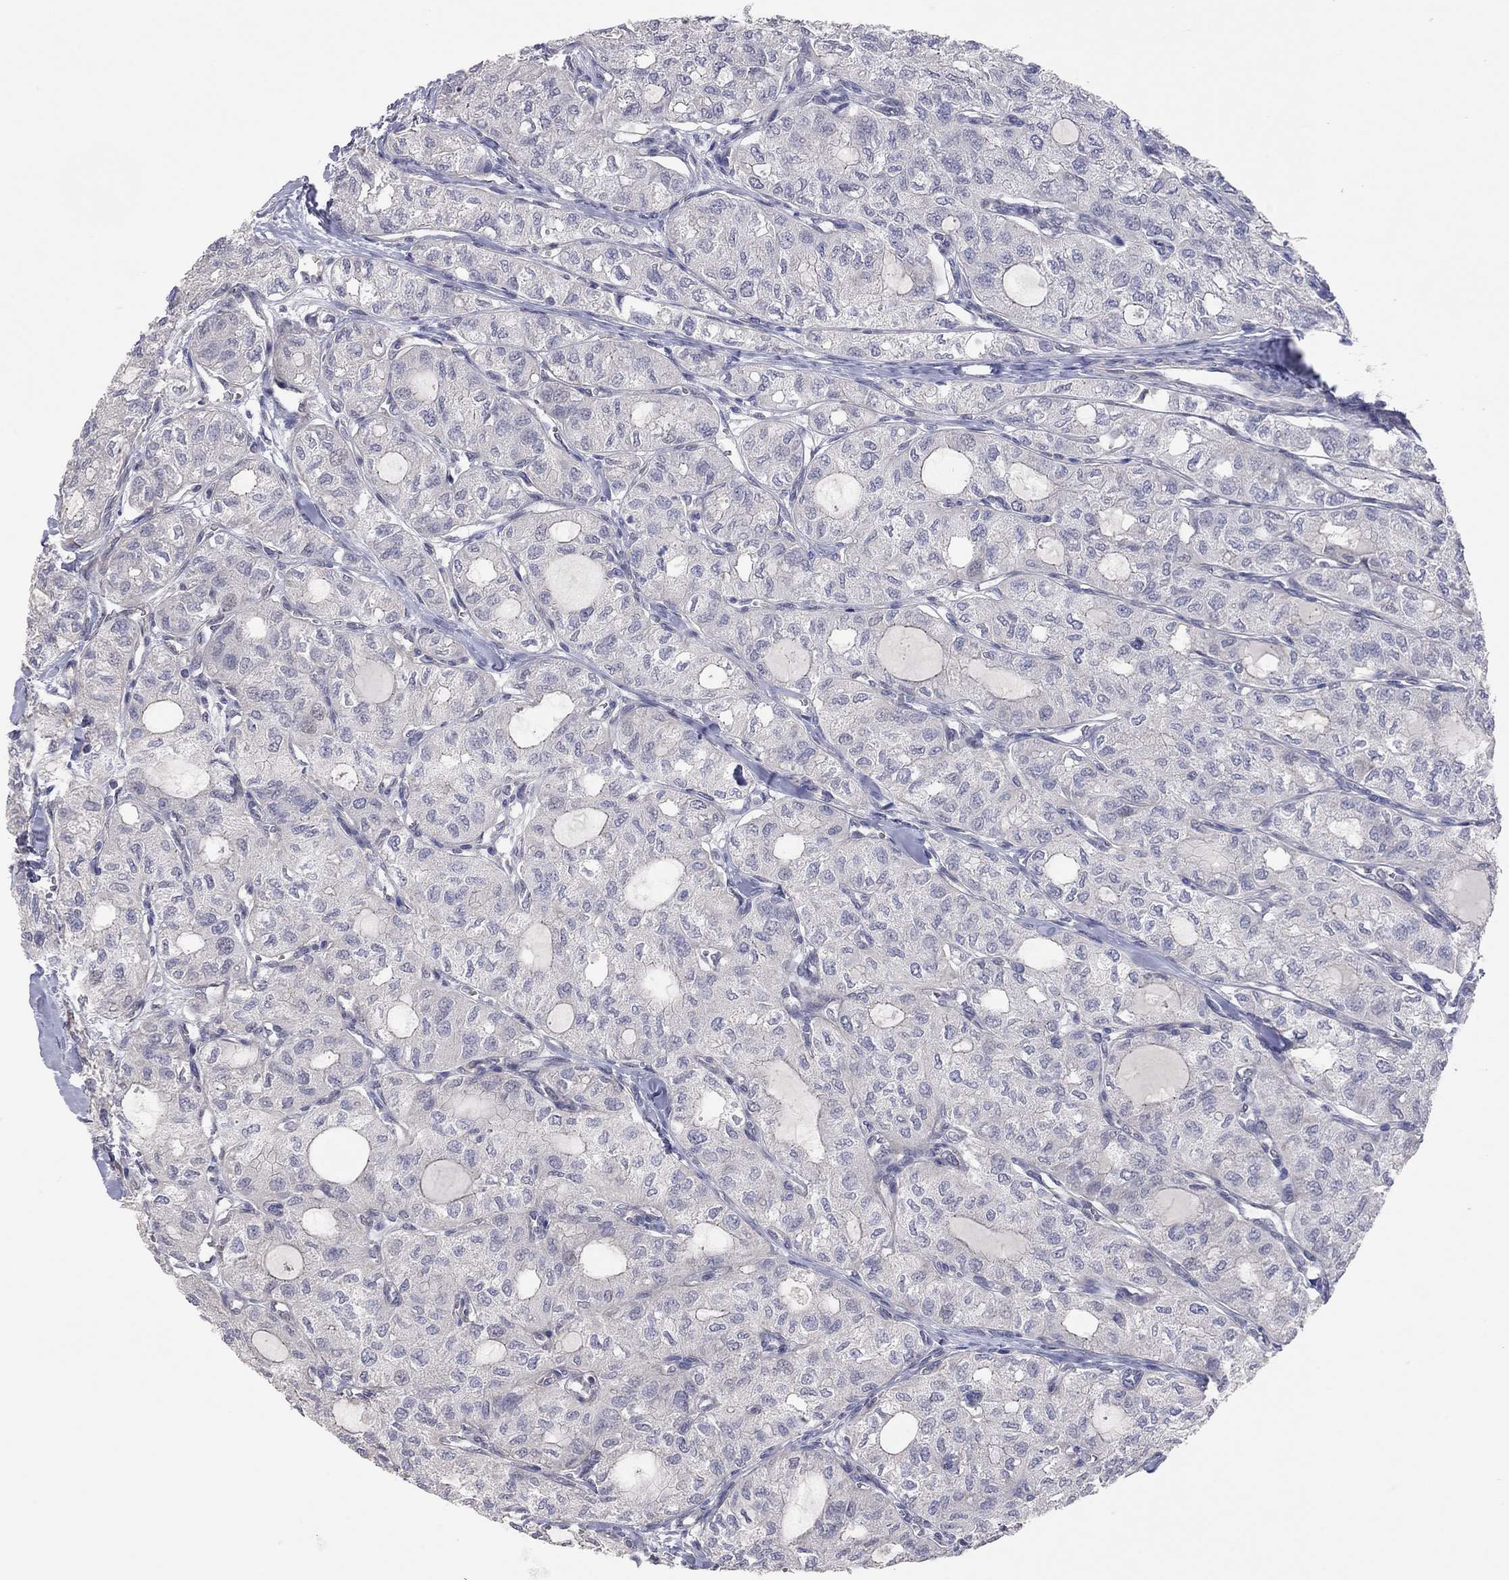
{"staining": {"intensity": "negative", "quantity": "none", "location": "none"}, "tissue": "thyroid cancer", "cell_type": "Tumor cells", "image_type": "cancer", "snomed": [{"axis": "morphology", "description": "Follicular adenoma carcinoma, NOS"}, {"axis": "topography", "description": "Thyroid gland"}], "caption": "Tumor cells are negative for brown protein staining in thyroid follicular adenoma carcinoma.", "gene": "KCNB1", "patient": {"sex": "male", "age": 75}}